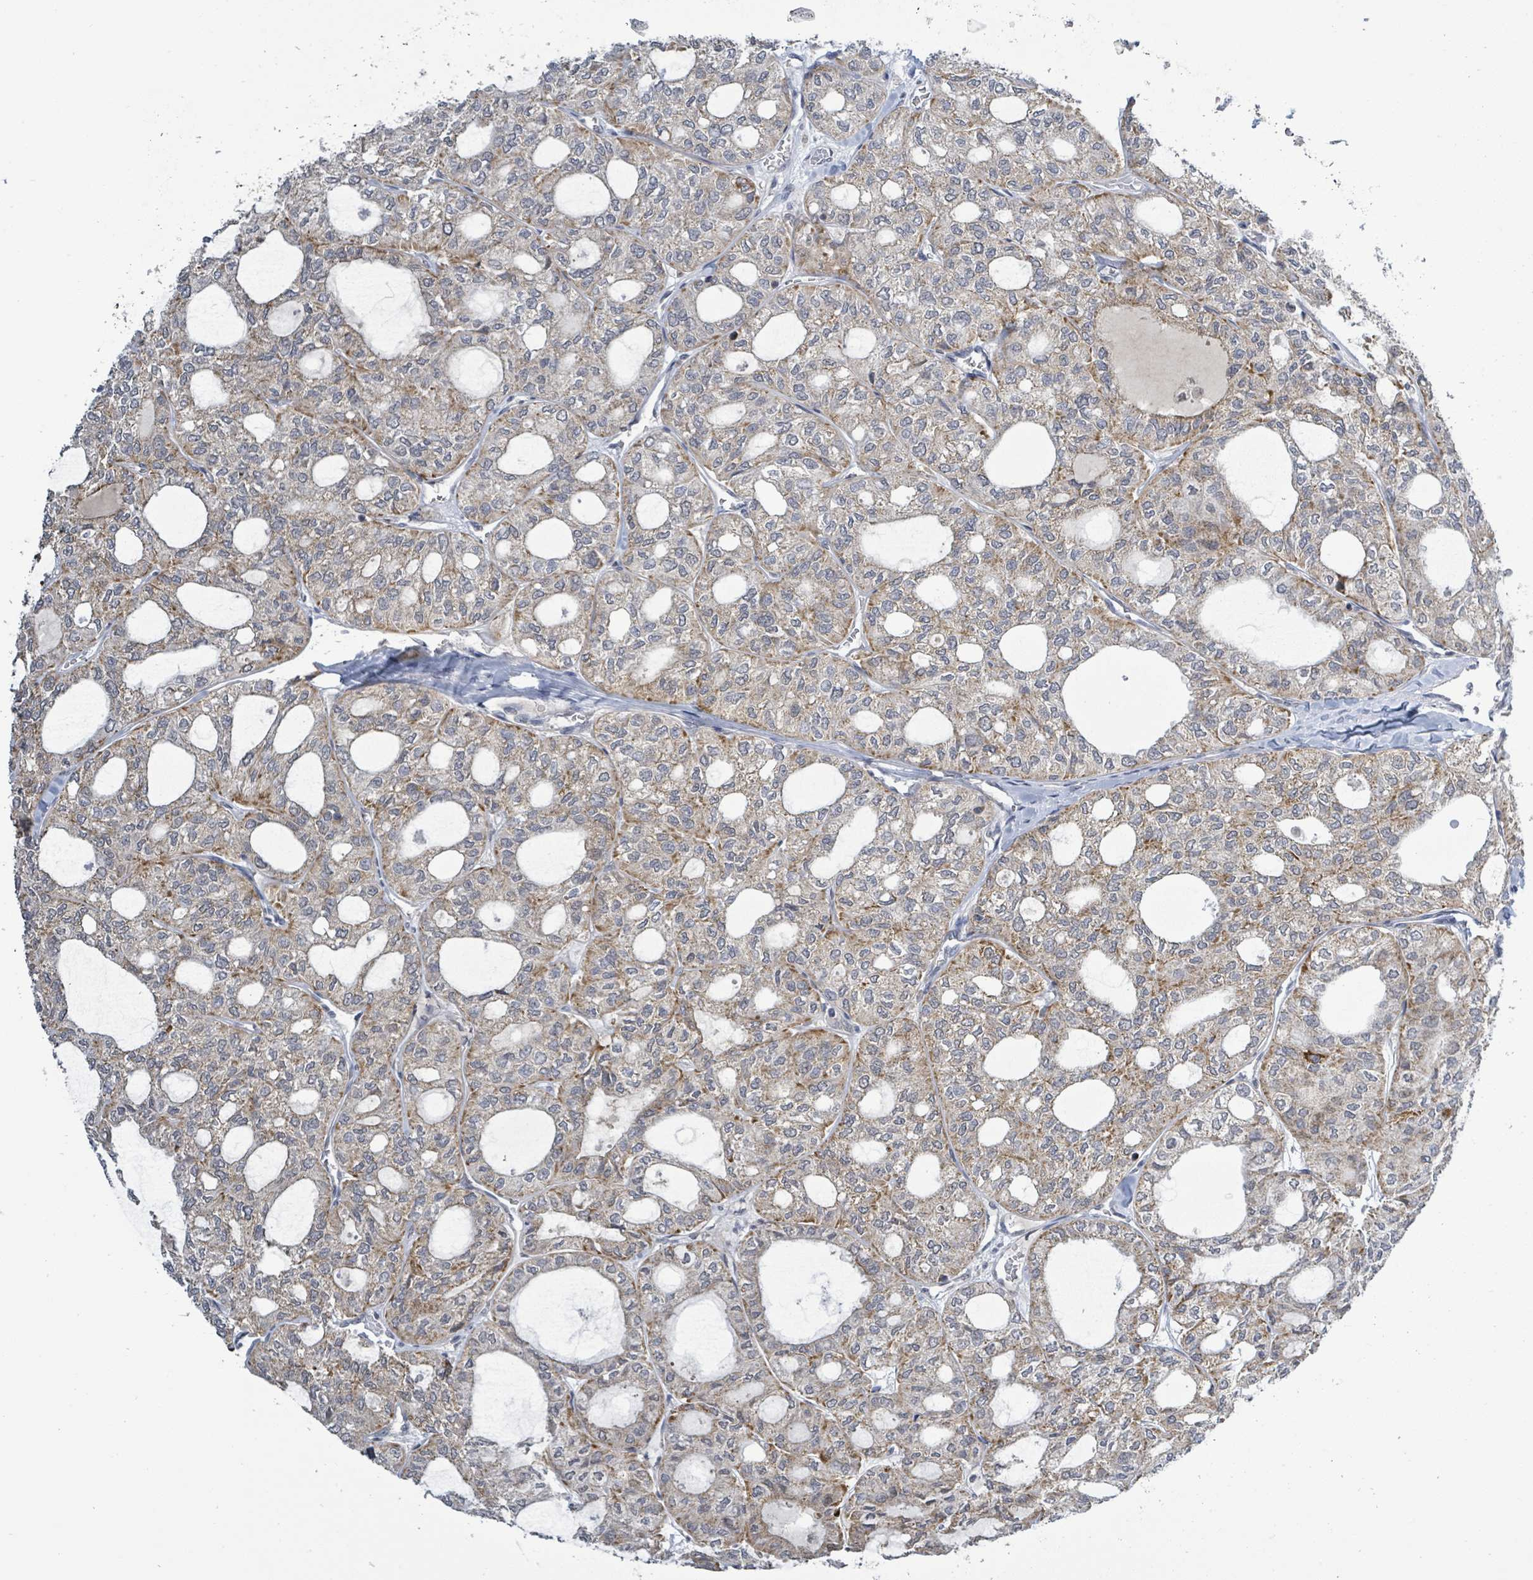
{"staining": {"intensity": "weak", "quantity": ">75%", "location": "cytoplasmic/membranous"}, "tissue": "thyroid cancer", "cell_type": "Tumor cells", "image_type": "cancer", "snomed": [{"axis": "morphology", "description": "Follicular adenoma carcinoma, NOS"}, {"axis": "topography", "description": "Thyroid gland"}], "caption": "Human follicular adenoma carcinoma (thyroid) stained with a protein marker shows weak staining in tumor cells.", "gene": "COQ10B", "patient": {"sex": "male", "age": 75}}